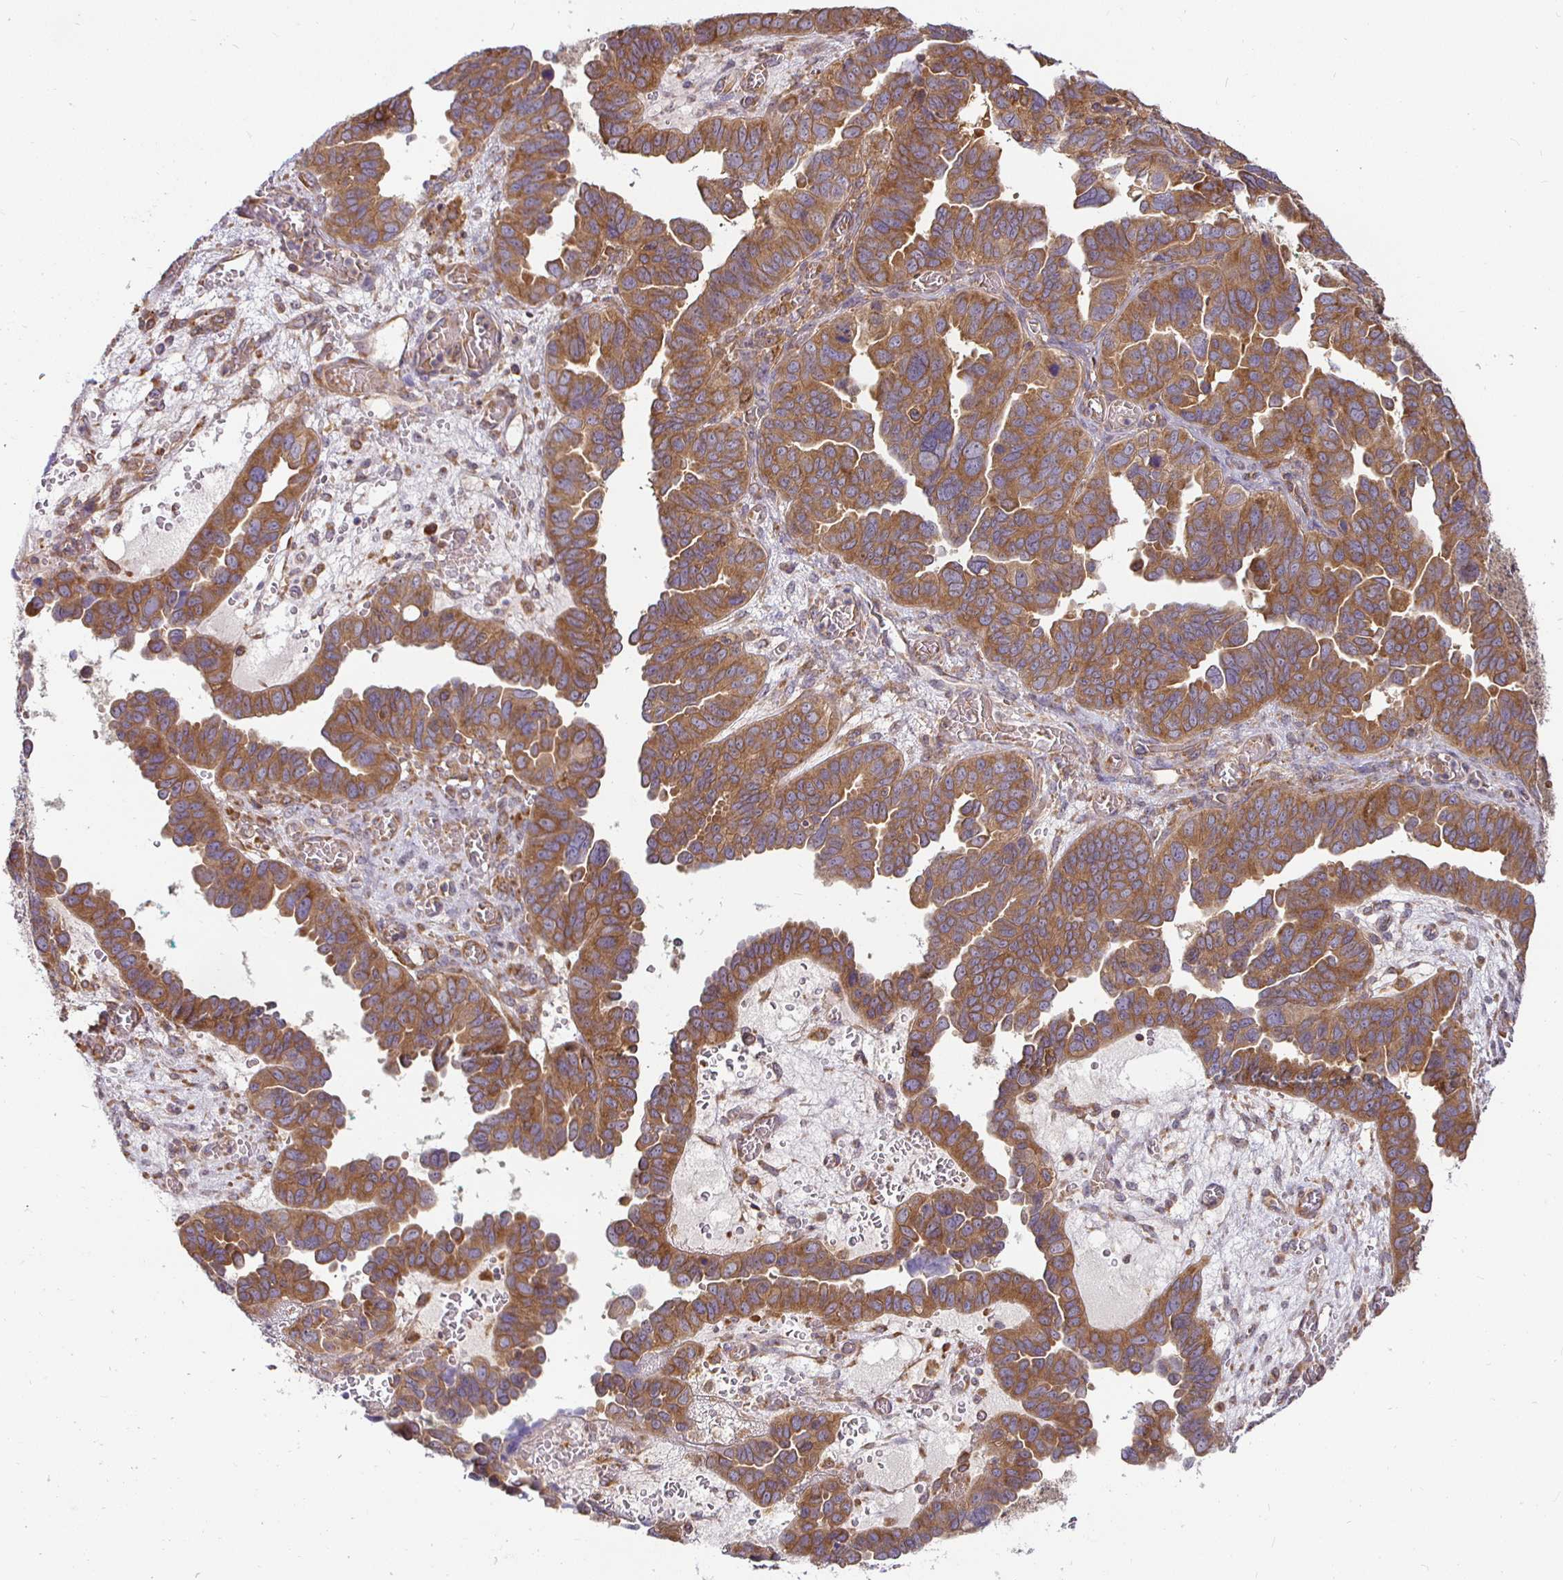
{"staining": {"intensity": "strong", "quantity": ">75%", "location": "cytoplasmic/membranous"}, "tissue": "ovarian cancer", "cell_type": "Tumor cells", "image_type": "cancer", "snomed": [{"axis": "morphology", "description": "Cystadenocarcinoma, serous, NOS"}, {"axis": "topography", "description": "Ovary"}], "caption": "Protein expression analysis of ovarian serous cystadenocarcinoma demonstrates strong cytoplasmic/membranous positivity in approximately >75% of tumor cells.", "gene": "IRAK1", "patient": {"sex": "female", "age": 64}}